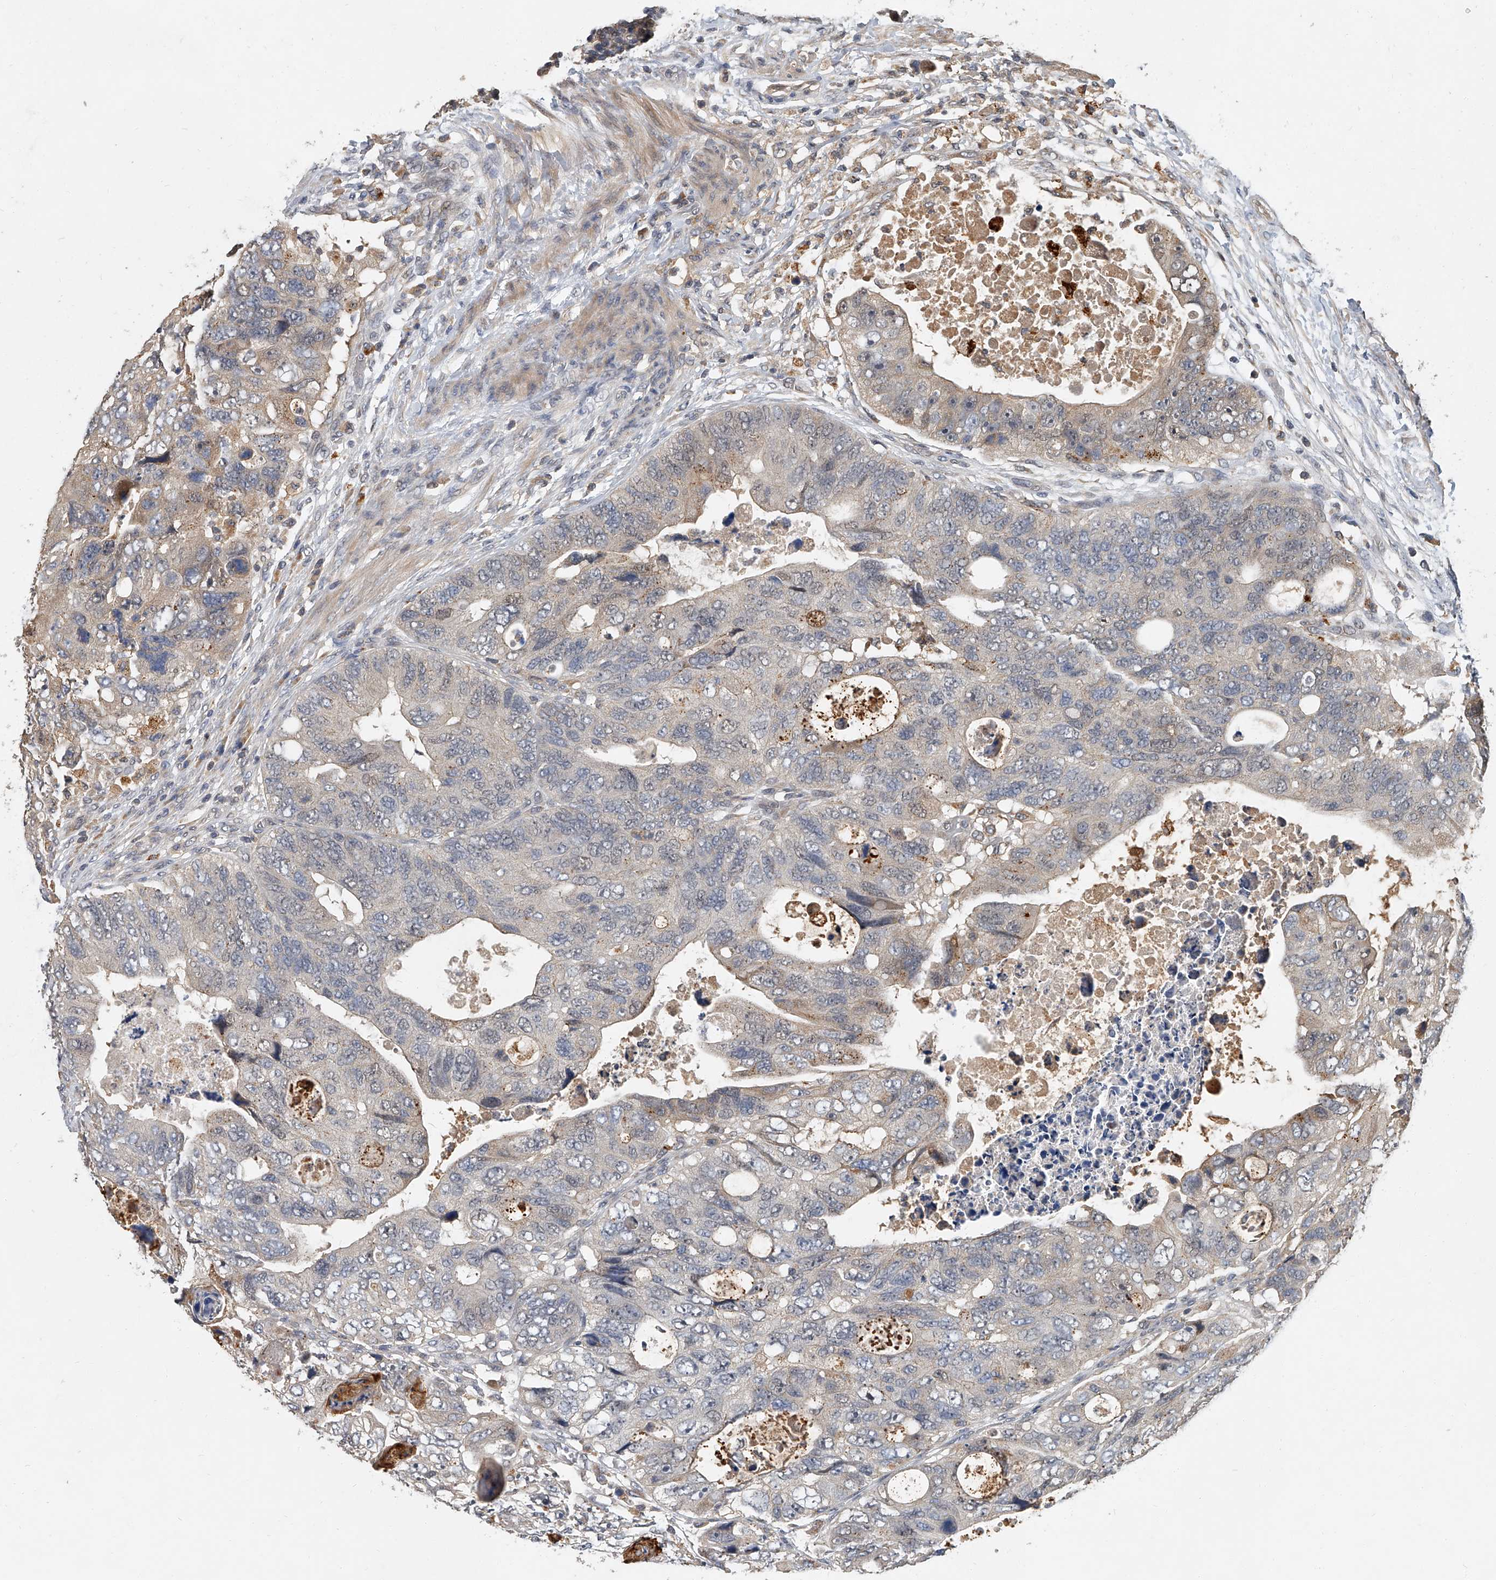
{"staining": {"intensity": "weak", "quantity": "<25%", "location": "cytoplasmic/membranous"}, "tissue": "colorectal cancer", "cell_type": "Tumor cells", "image_type": "cancer", "snomed": [{"axis": "morphology", "description": "Adenocarcinoma, NOS"}, {"axis": "topography", "description": "Rectum"}], "caption": "An immunohistochemistry (IHC) histopathology image of adenocarcinoma (colorectal) is shown. There is no staining in tumor cells of adenocarcinoma (colorectal).", "gene": "JAG2", "patient": {"sex": "male", "age": 59}}